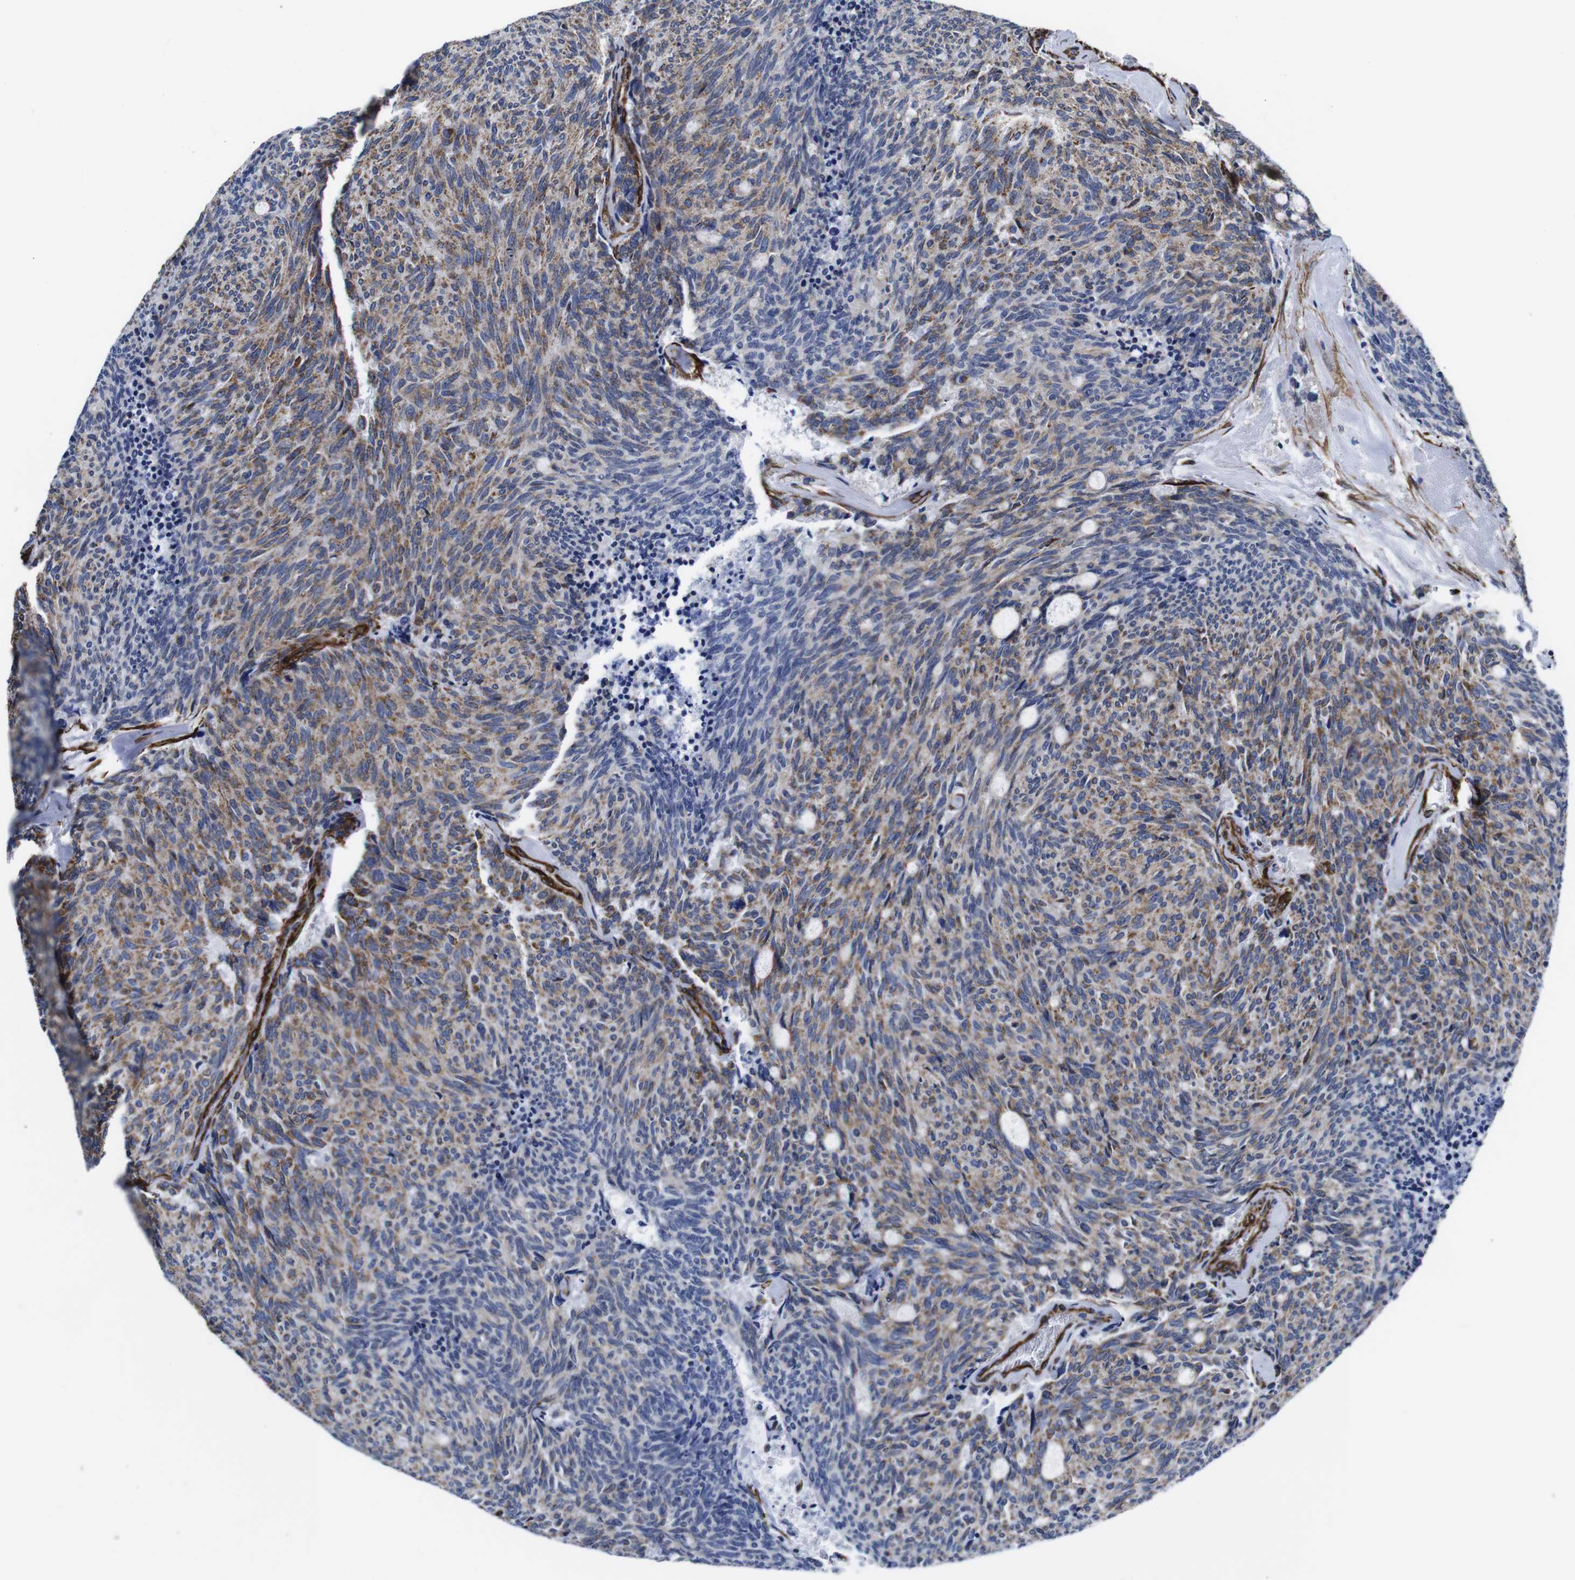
{"staining": {"intensity": "moderate", "quantity": "25%-75%", "location": "cytoplasmic/membranous"}, "tissue": "carcinoid", "cell_type": "Tumor cells", "image_type": "cancer", "snomed": [{"axis": "morphology", "description": "Carcinoid, malignant, NOS"}, {"axis": "topography", "description": "Pancreas"}], "caption": "A histopathology image showing moderate cytoplasmic/membranous positivity in about 25%-75% of tumor cells in carcinoid (malignant), as visualized by brown immunohistochemical staining.", "gene": "WNT10A", "patient": {"sex": "female", "age": 54}}